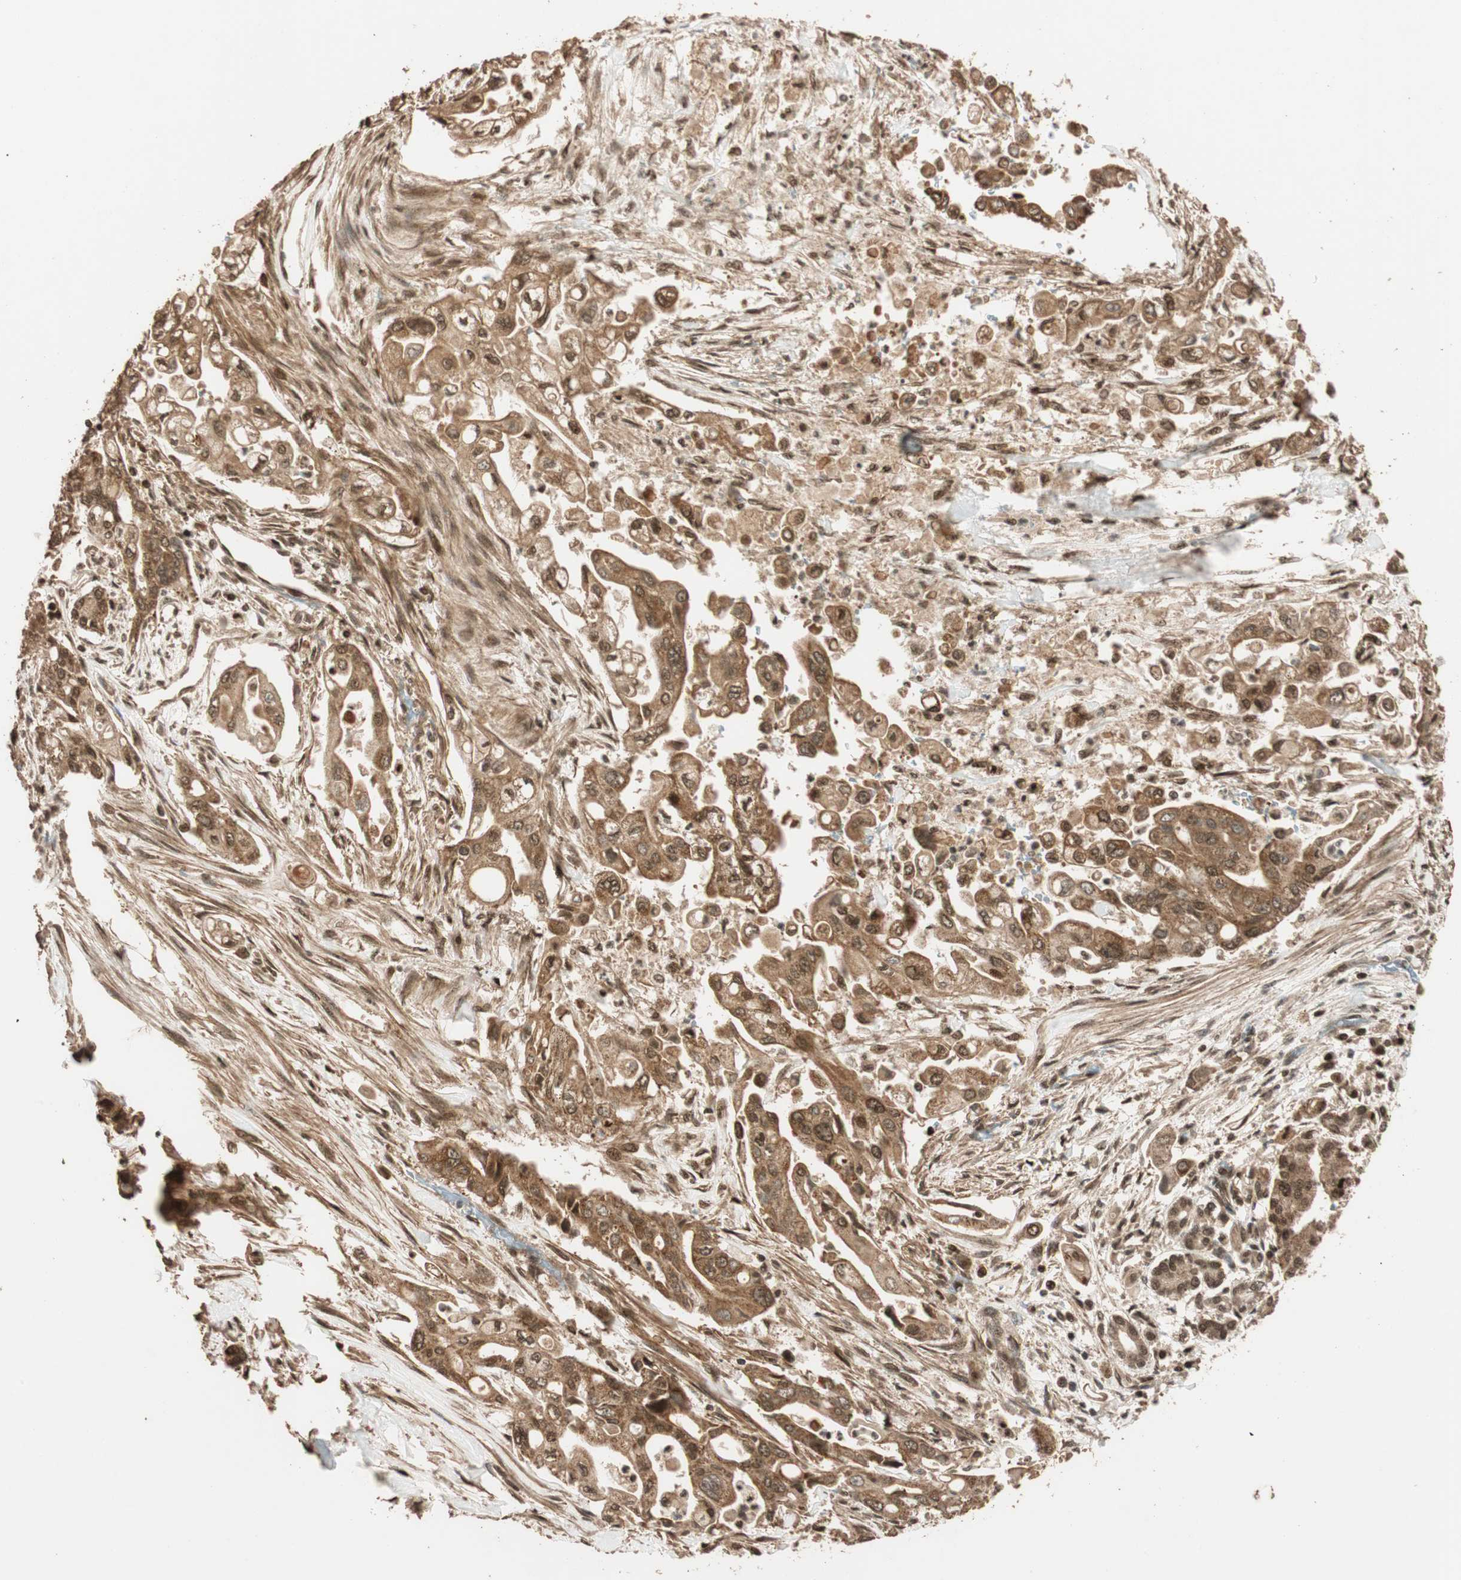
{"staining": {"intensity": "strong", "quantity": ">75%", "location": "cytoplasmic/membranous,nuclear"}, "tissue": "pancreatic cancer", "cell_type": "Tumor cells", "image_type": "cancer", "snomed": [{"axis": "morphology", "description": "Normal tissue, NOS"}, {"axis": "topography", "description": "Pancreas"}], "caption": "DAB immunohistochemical staining of pancreatic cancer reveals strong cytoplasmic/membranous and nuclear protein expression in about >75% of tumor cells. The staining was performed using DAB, with brown indicating positive protein expression. Nuclei are stained blue with hematoxylin.", "gene": "ALKBH5", "patient": {"sex": "male", "age": 42}}